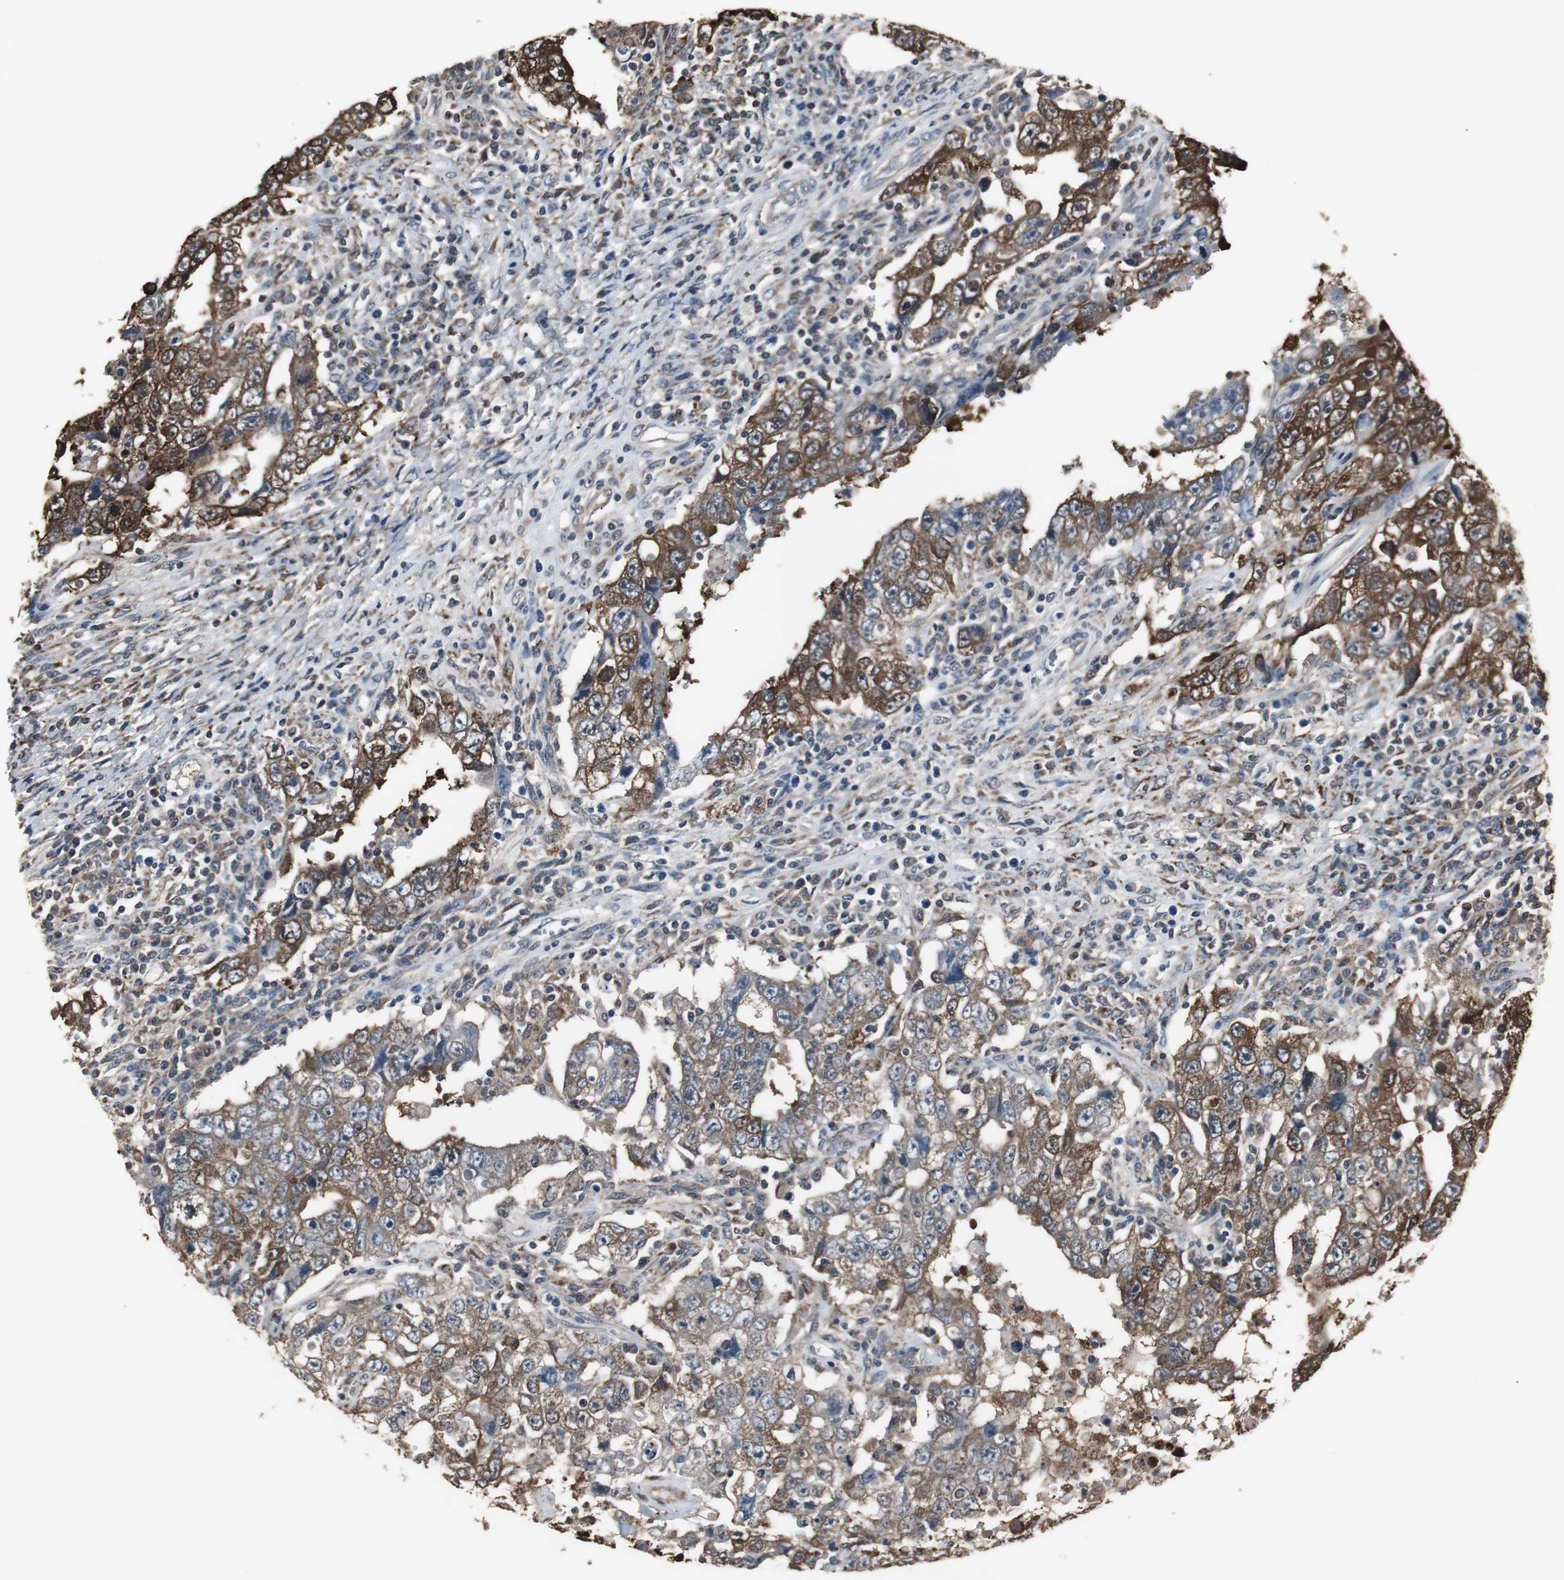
{"staining": {"intensity": "strong", "quantity": ">75%", "location": "cytoplasmic/membranous"}, "tissue": "testis cancer", "cell_type": "Tumor cells", "image_type": "cancer", "snomed": [{"axis": "morphology", "description": "Carcinoma, Embryonal, NOS"}, {"axis": "topography", "description": "Testis"}], "caption": "Immunohistochemical staining of human embryonal carcinoma (testis) displays strong cytoplasmic/membranous protein expression in about >75% of tumor cells.", "gene": "ZSCAN22", "patient": {"sex": "male", "age": 26}}